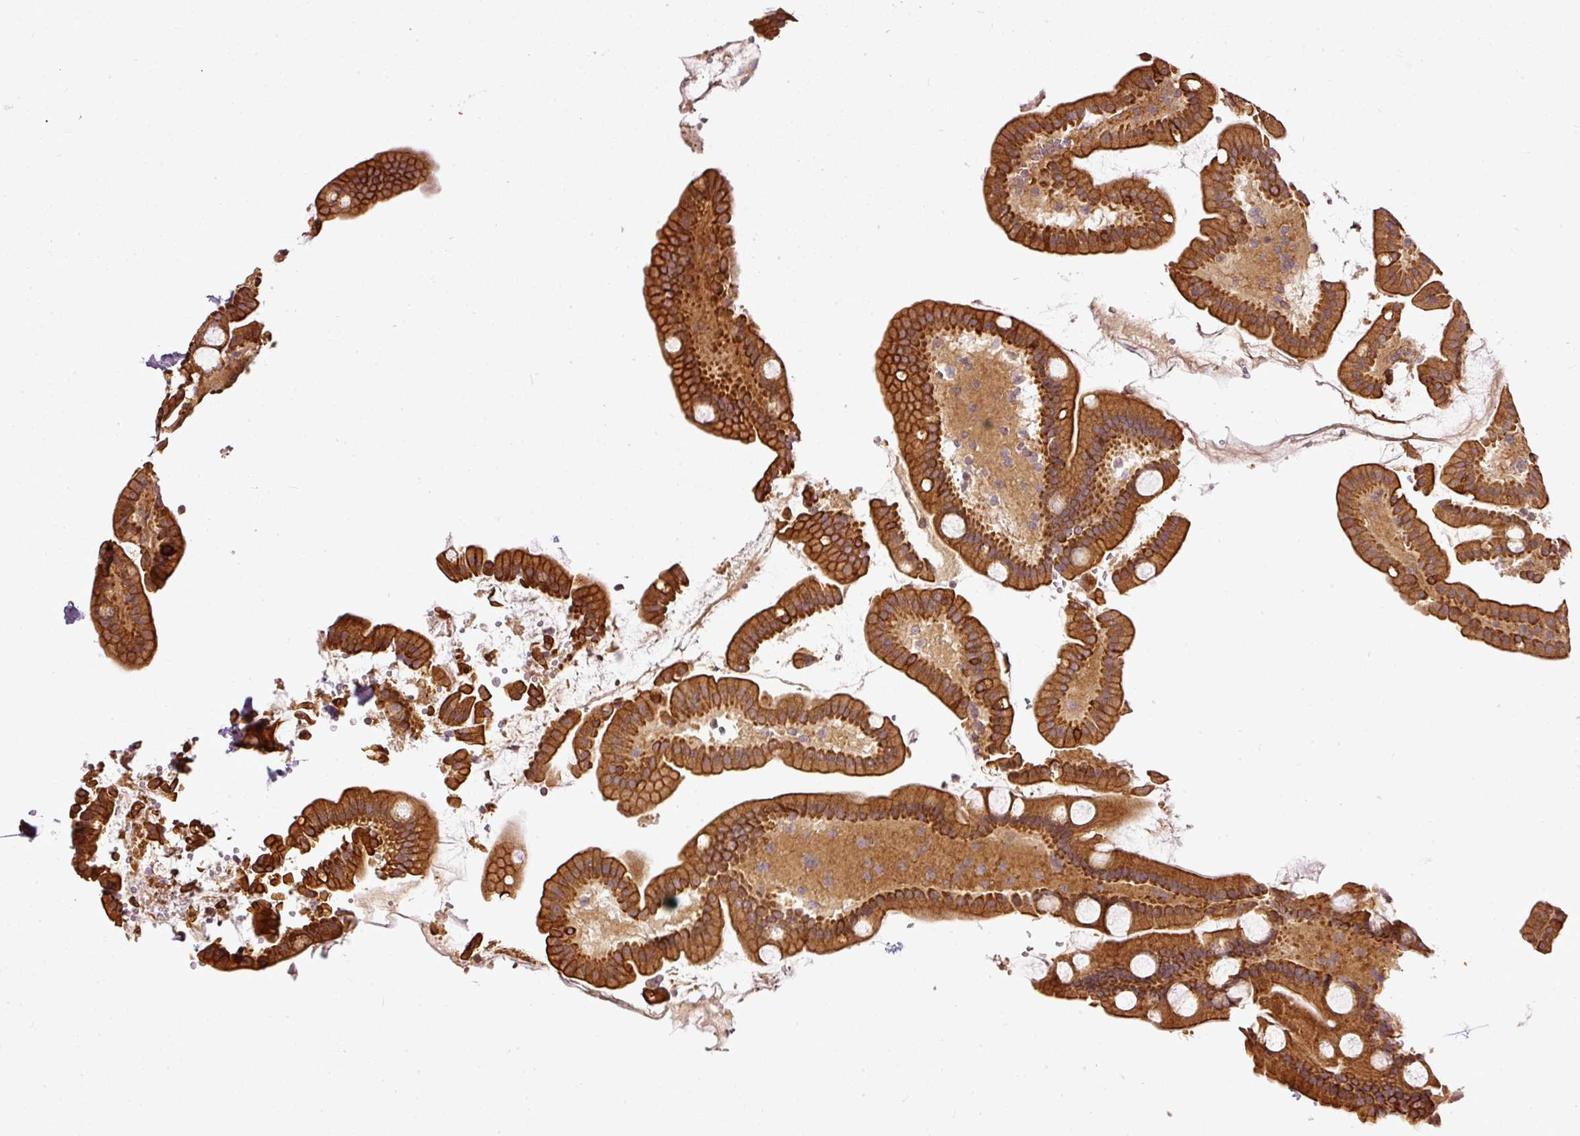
{"staining": {"intensity": "strong", "quantity": ">75%", "location": "cytoplasmic/membranous"}, "tissue": "duodenum", "cell_type": "Glandular cells", "image_type": "normal", "snomed": [{"axis": "morphology", "description": "Normal tissue, NOS"}, {"axis": "topography", "description": "Duodenum"}], "caption": "About >75% of glandular cells in unremarkable duodenum exhibit strong cytoplasmic/membranous protein positivity as visualized by brown immunohistochemical staining.", "gene": "MIF4GD", "patient": {"sex": "male", "age": 55}}